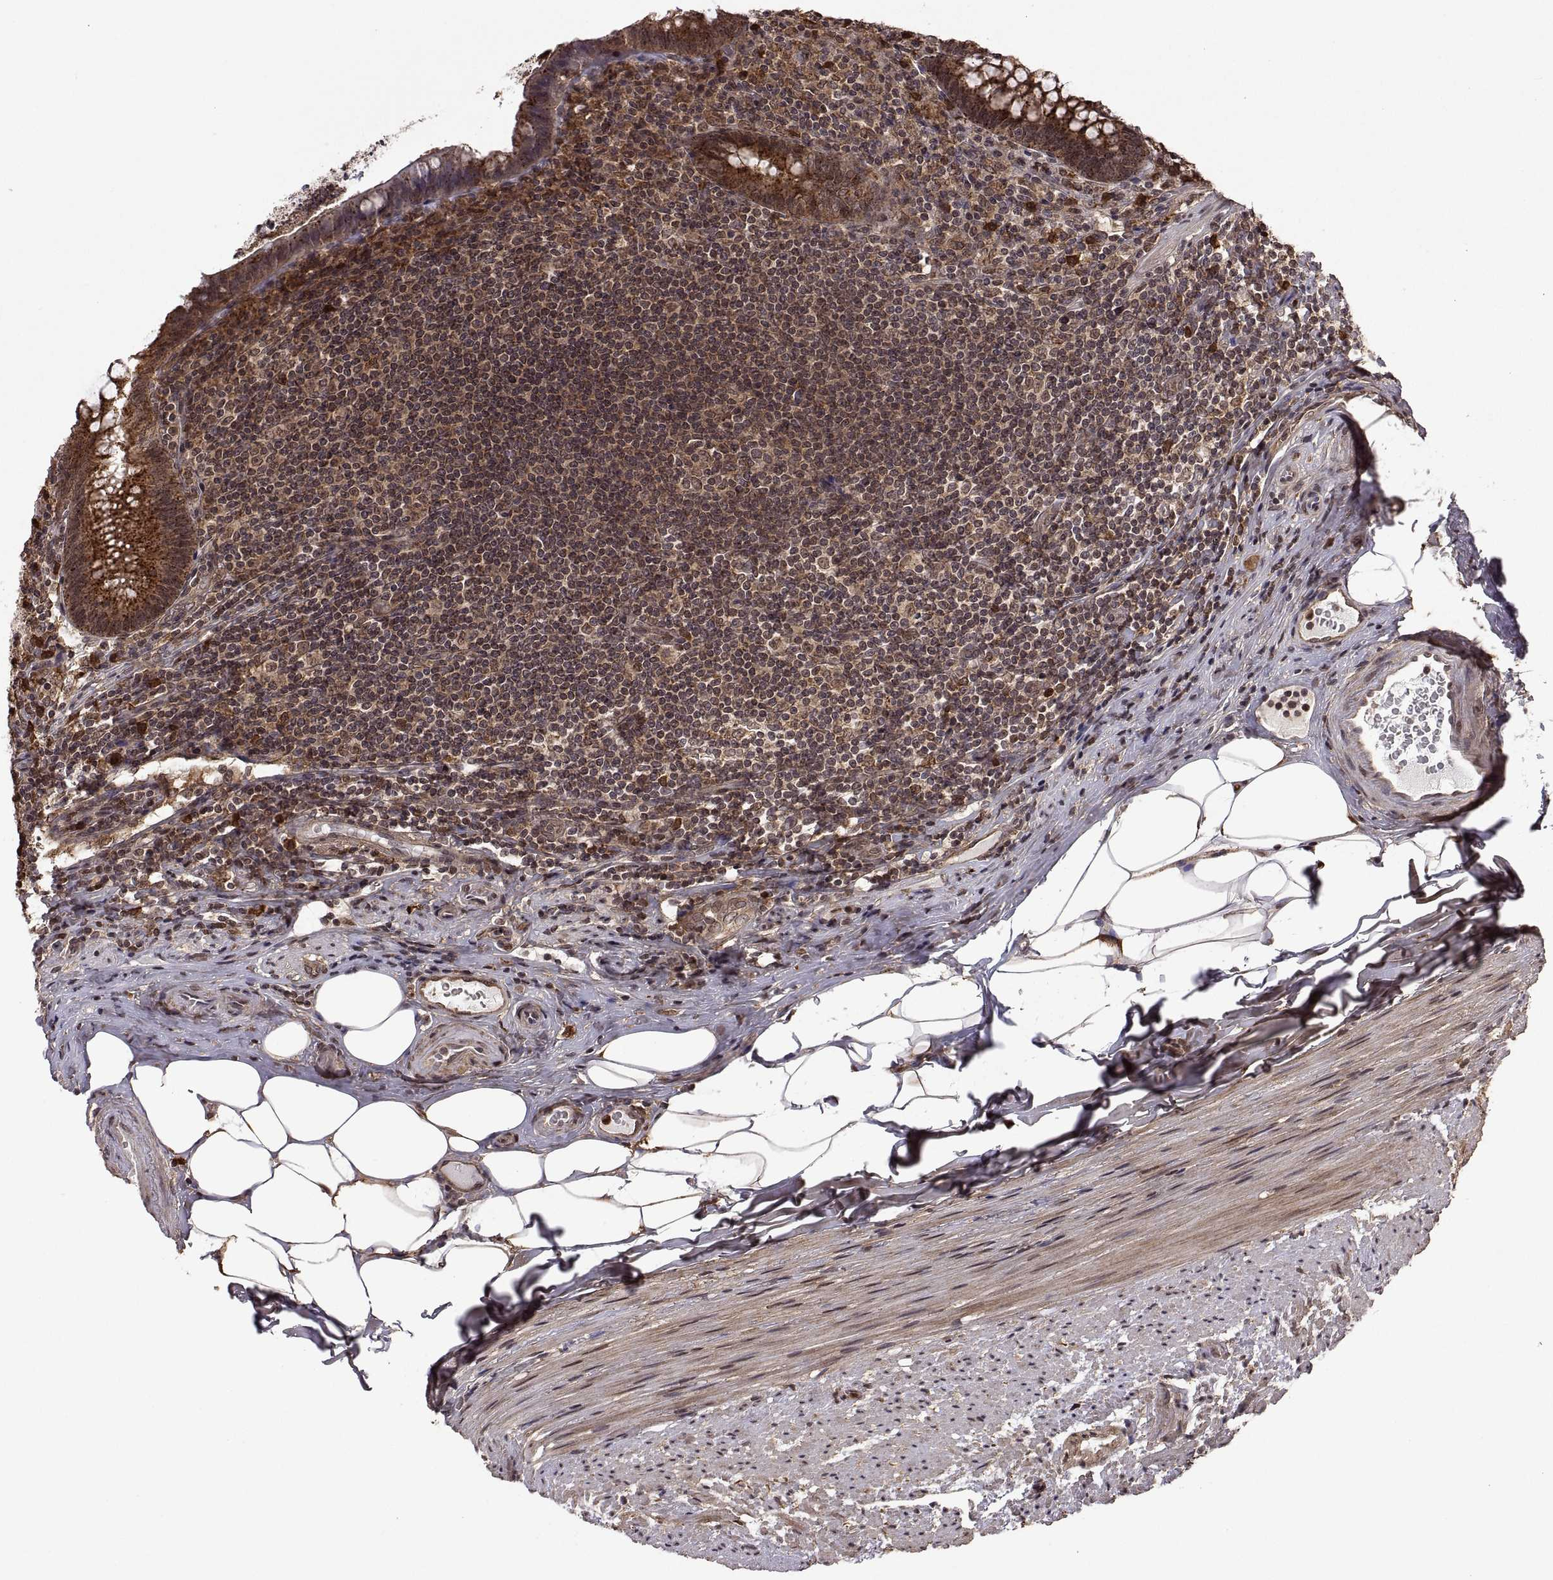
{"staining": {"intensity": "strong", "quantity": "25%-75%", "location": "cytoplasmic/membranous"}, "tissue": "appendix", "cell_type": "Glandular cells", "image_type": "normal", "snomed": [{"axis": "morphology", "description": "Normal tissue, NOS"}, {"axis": "topography", "description": "Appendix"}], "caption": "Unremarkable appendix reveals strong cytoplasmic/membranous expression in approximately 25%-75% of glandular cells, visualized by immunohistochemistry. Nuclei are stained in blue.", "gene": "ZNRF2", "patient": {"sex": "male", "age": 47}}